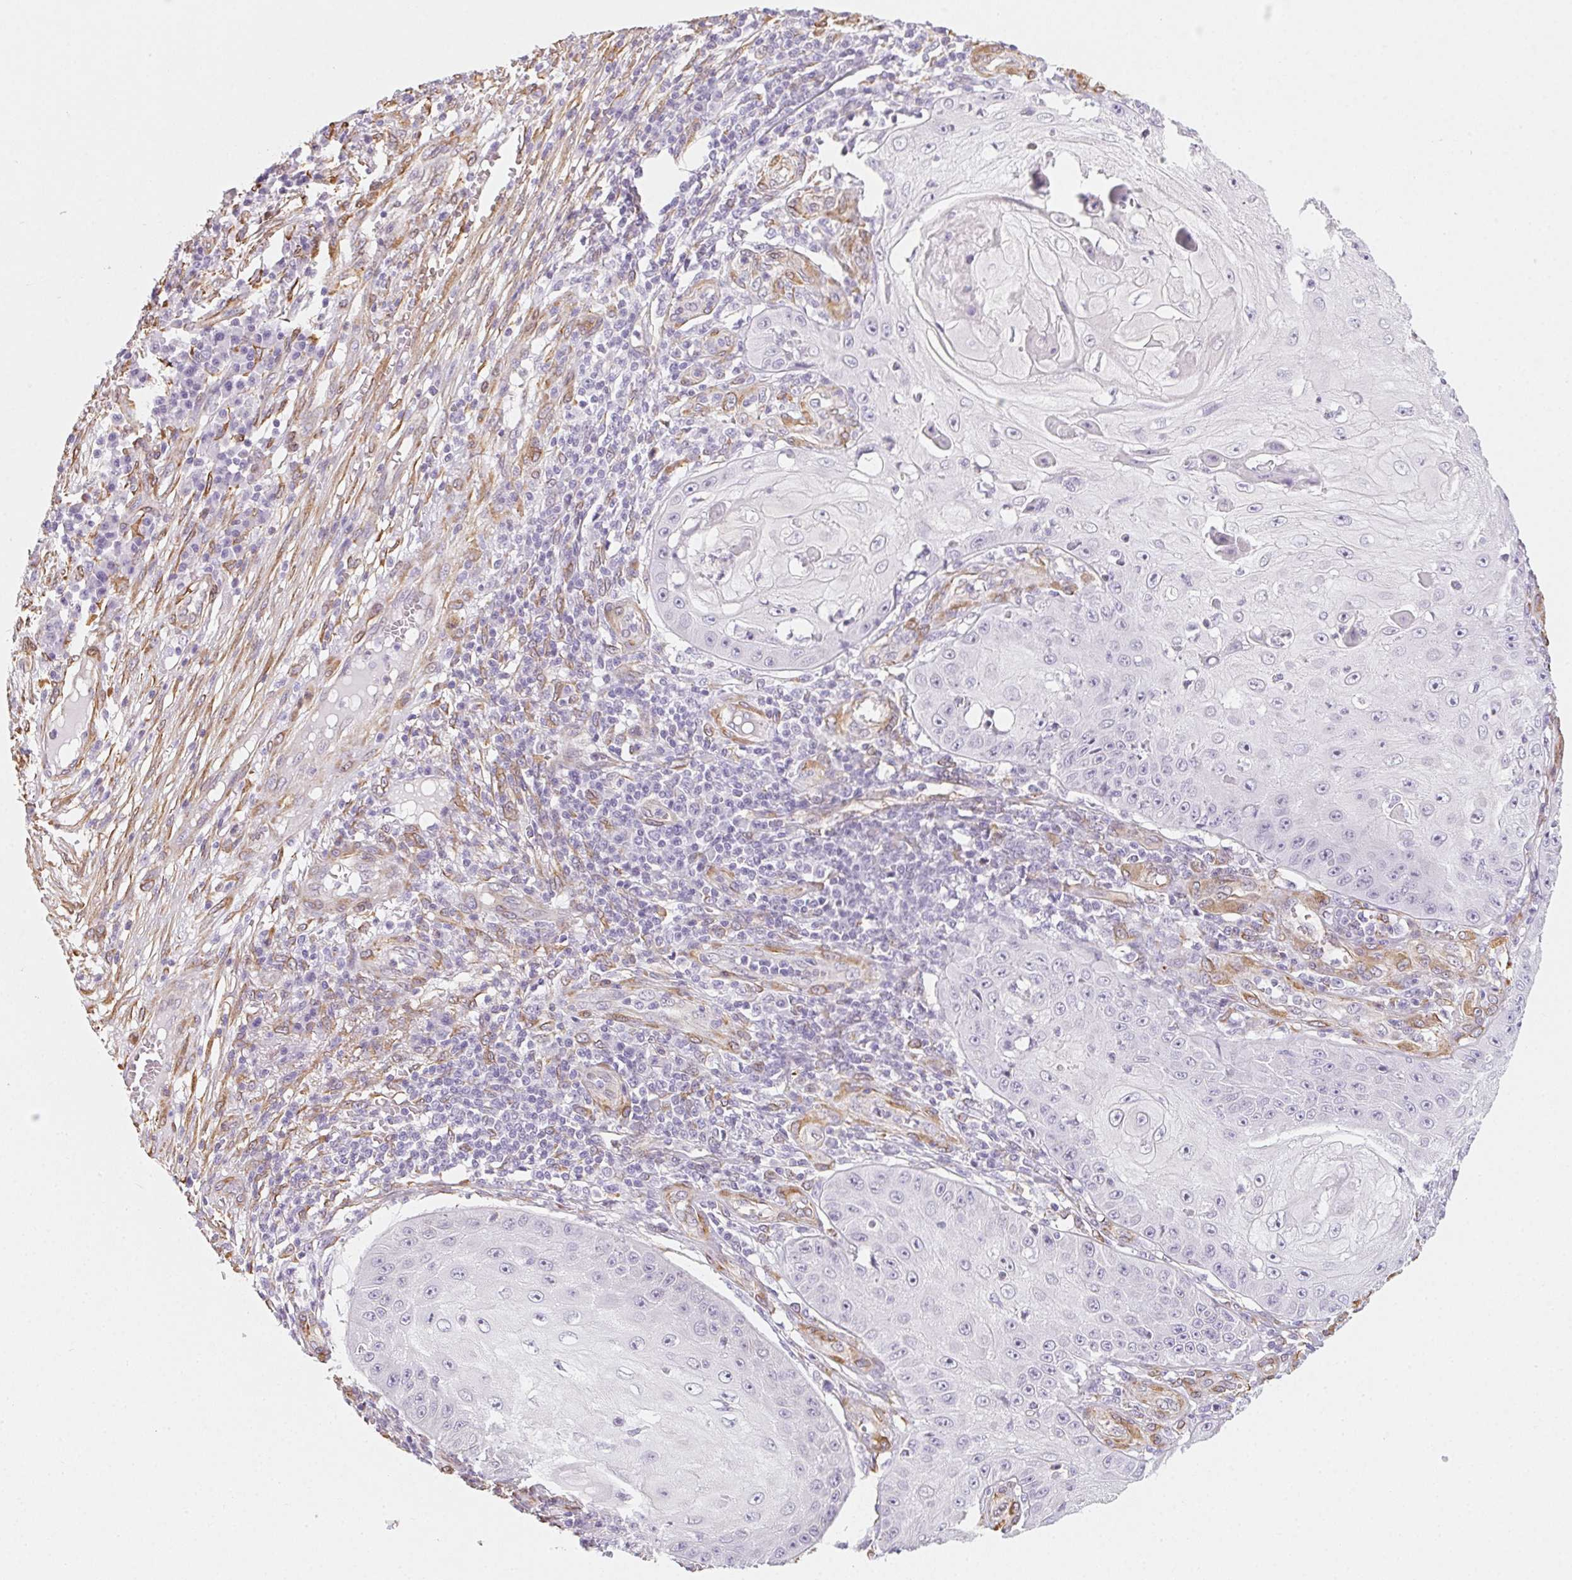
{"staining": {"intensity": "negative", "quantity": "none", "location": "none"}, "tissue": "skin cancer", "cell_type": "Tumor cells", "image_type": "cancer", "snomed": [{"axis": "morphology", "description": "Squamous cell carcinoma, NOS"}, {"axis": "topography", "description": "Skin"}], "caption": "This is an immunohistochemistry image of human skin cancer. There is no staining in tumor cells.", "gene": "RSBN1", "patient": {"sex": "male", "age": 70}}